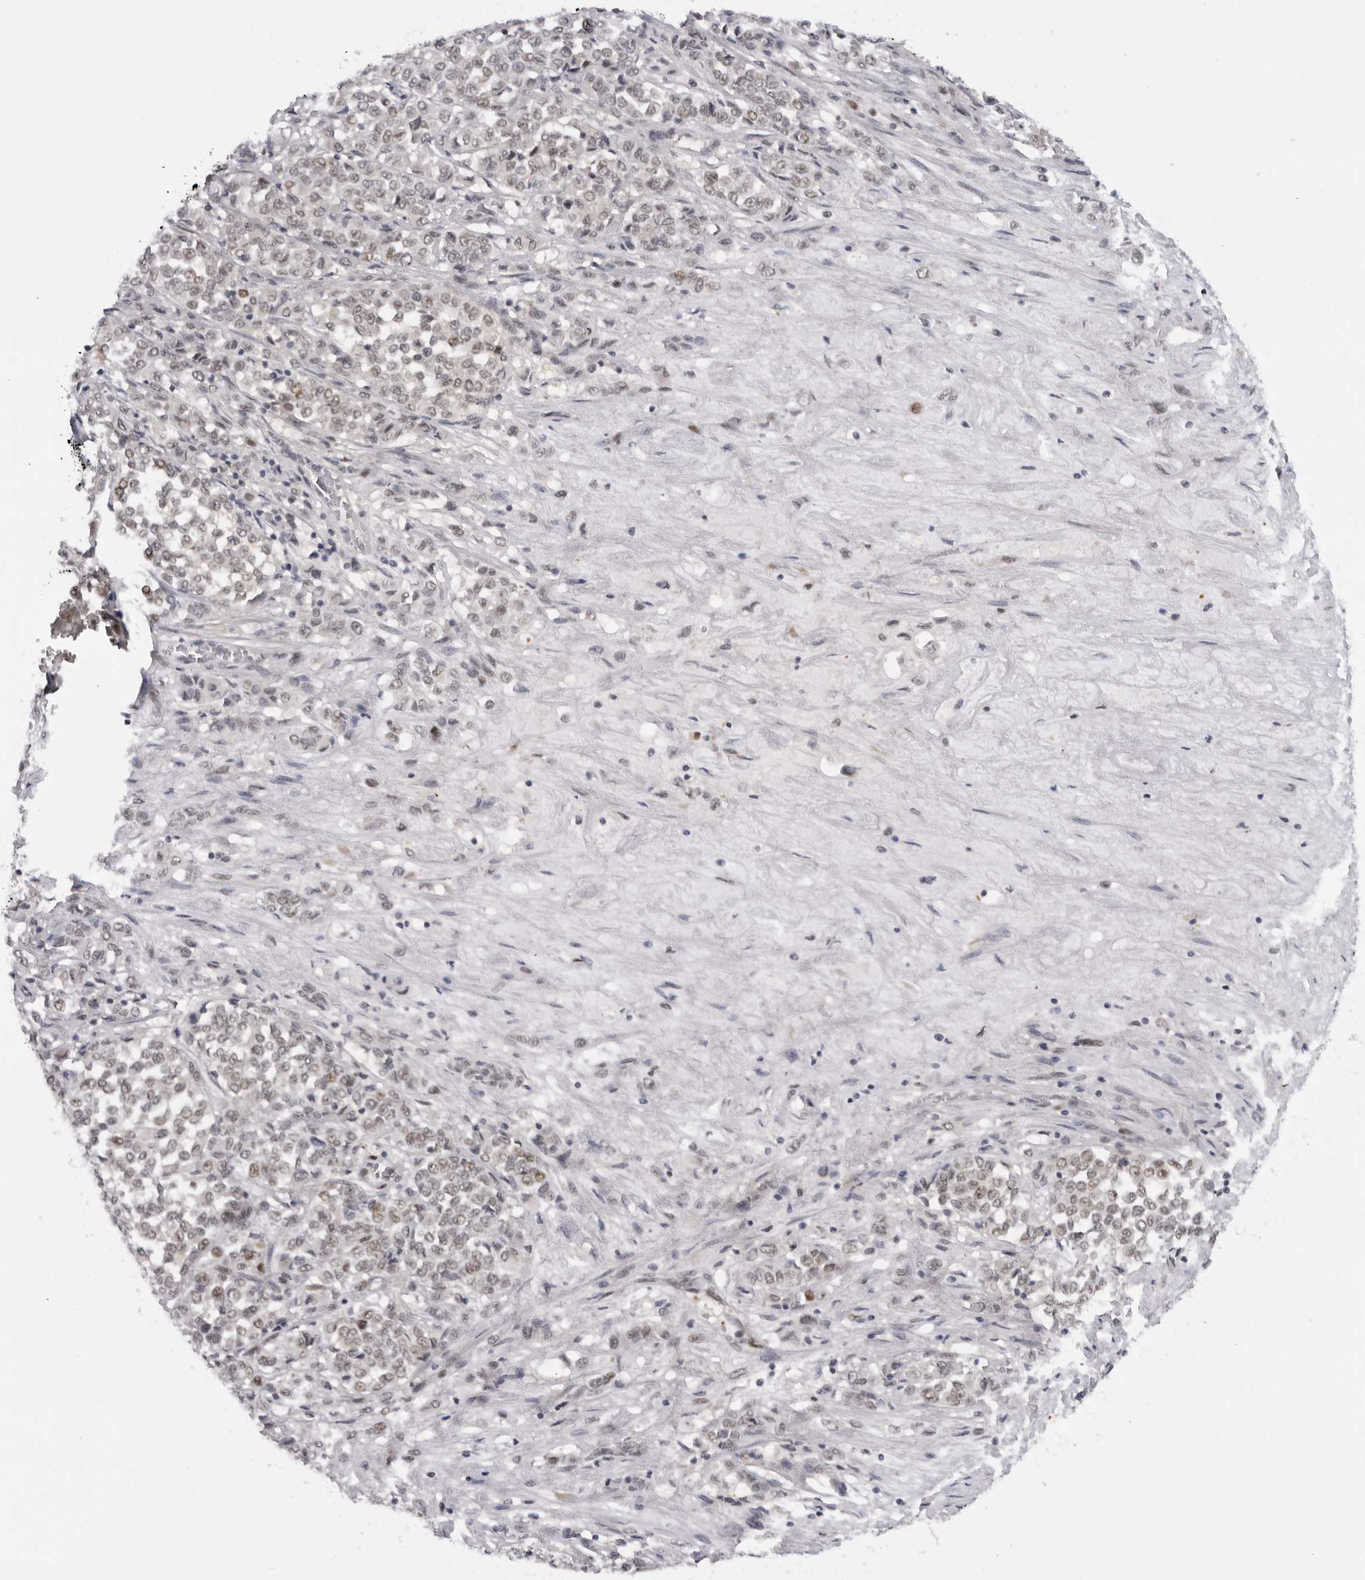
{"staining": {"intensity": "weak", "quantity": "25%-75%", "location": "nuclear"}, "tissue": "melanoma", "cell_type": "Tumor cells", "image_type": "cancer", "snomed": [{"axis": "morphology", "description": "Malignant melanoma, Metastatic site"}, {"axis": "topography", "description": "Pancreas"}], "caption": "Human melanoma stained for a protein (brown) reveals weak nuclear positive staining in about 25%-75% of tumor cells.", "gene": "ALPK2", "patient": {"sex": "female", "age": 30}}